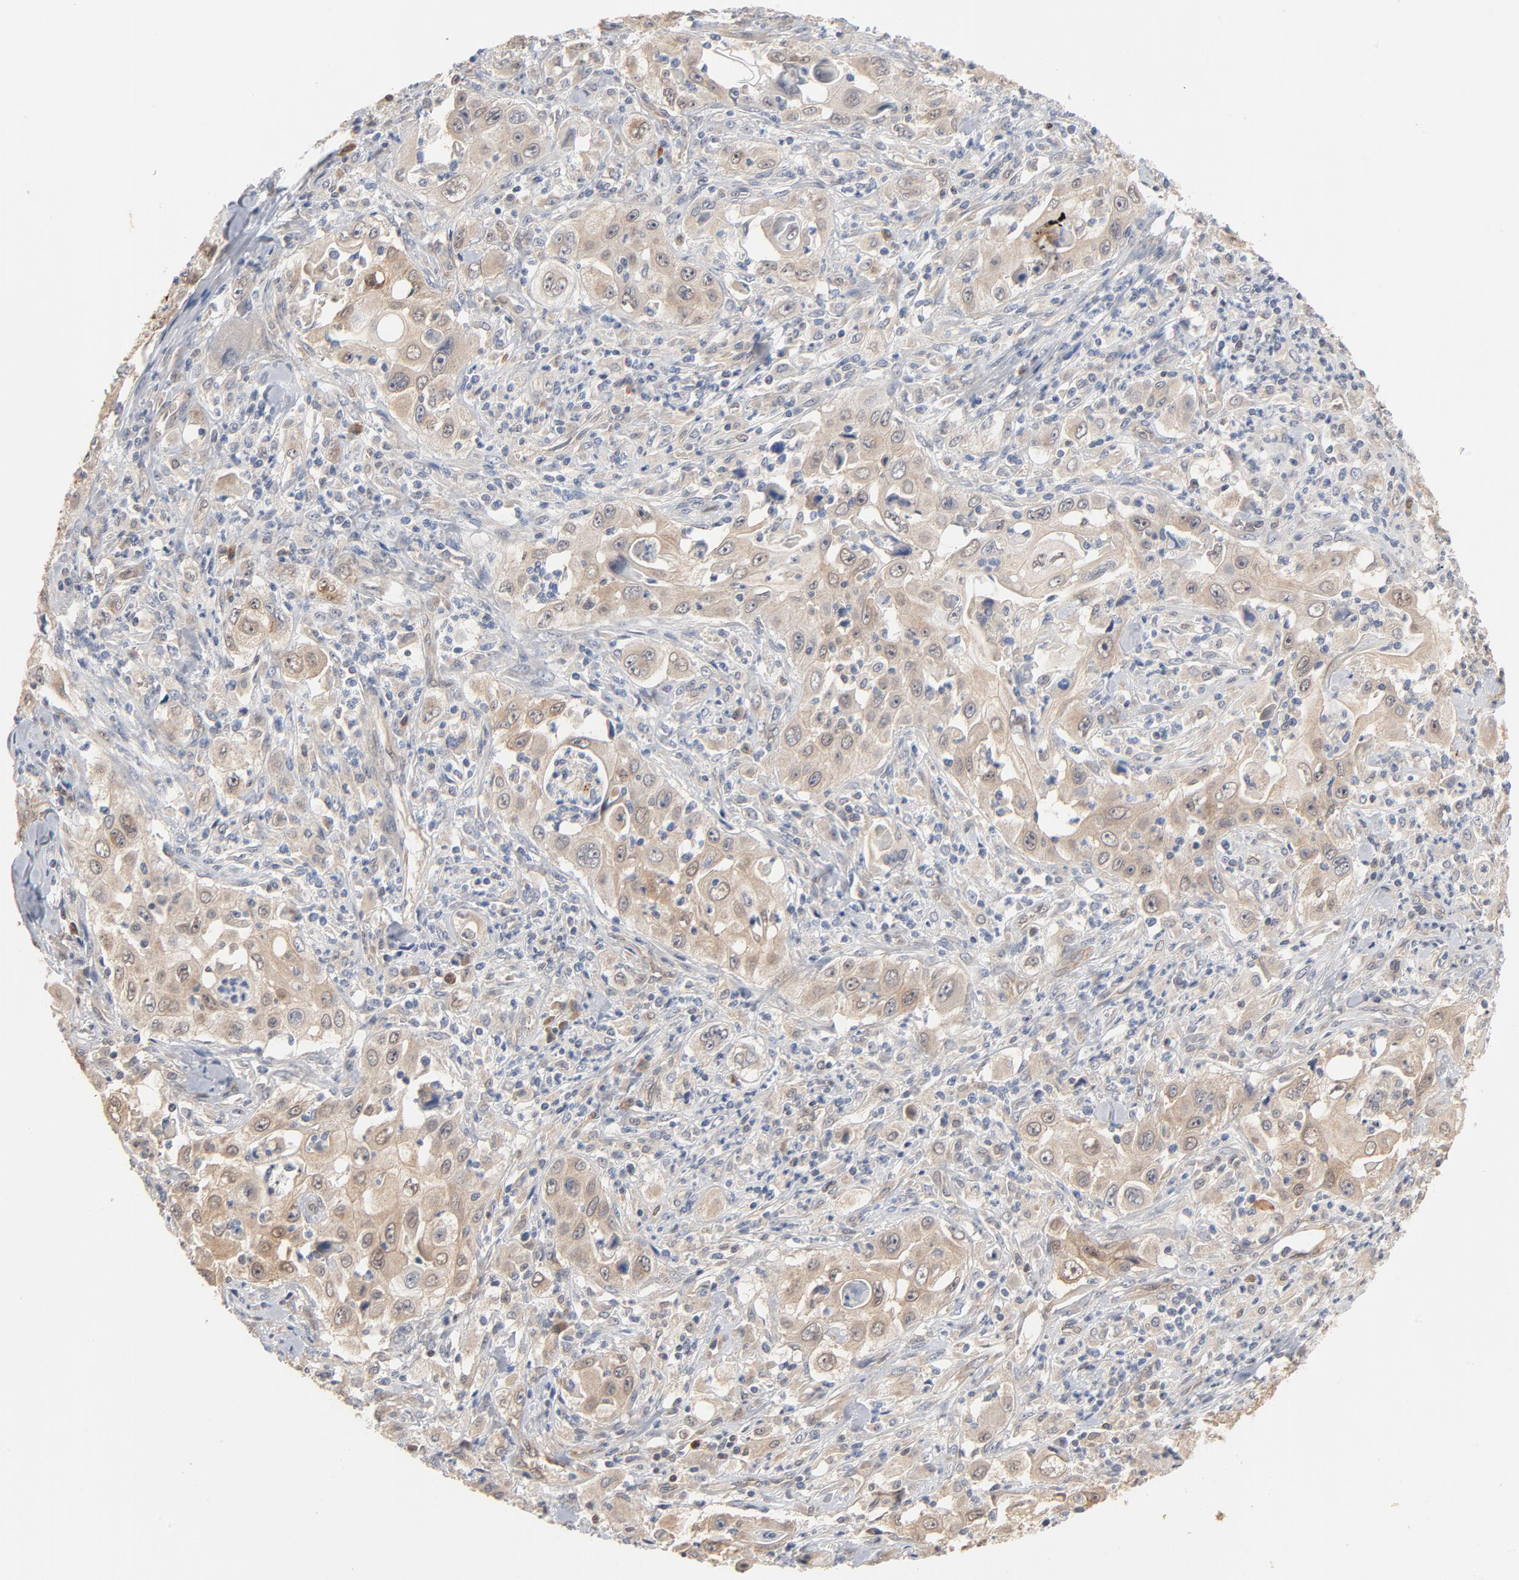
{"staining": {"intensity": "weak", "quantity": "25%-75%", "location": "cytoplasmic/membranous"}, "tissue": "pancreatic cancer", "cell_type": "Tumor cells", "image_type": "cancer", "snomed": [{"axis": "morphology", "description": "Adenocarcinoma, NOS"}, {"axis": "topography", "description": "Pancreas"}], "caption": "High-power microscopy captured an immunohistochemistry (IHC) photomicrograph of pancreatic adenocarcinoma, revealing weak cytoplasmic/membranous staining in about 25%-75% of tumor cells.", "gene": "EPCAM", "patient": {"sex": "male", "age": 70}}